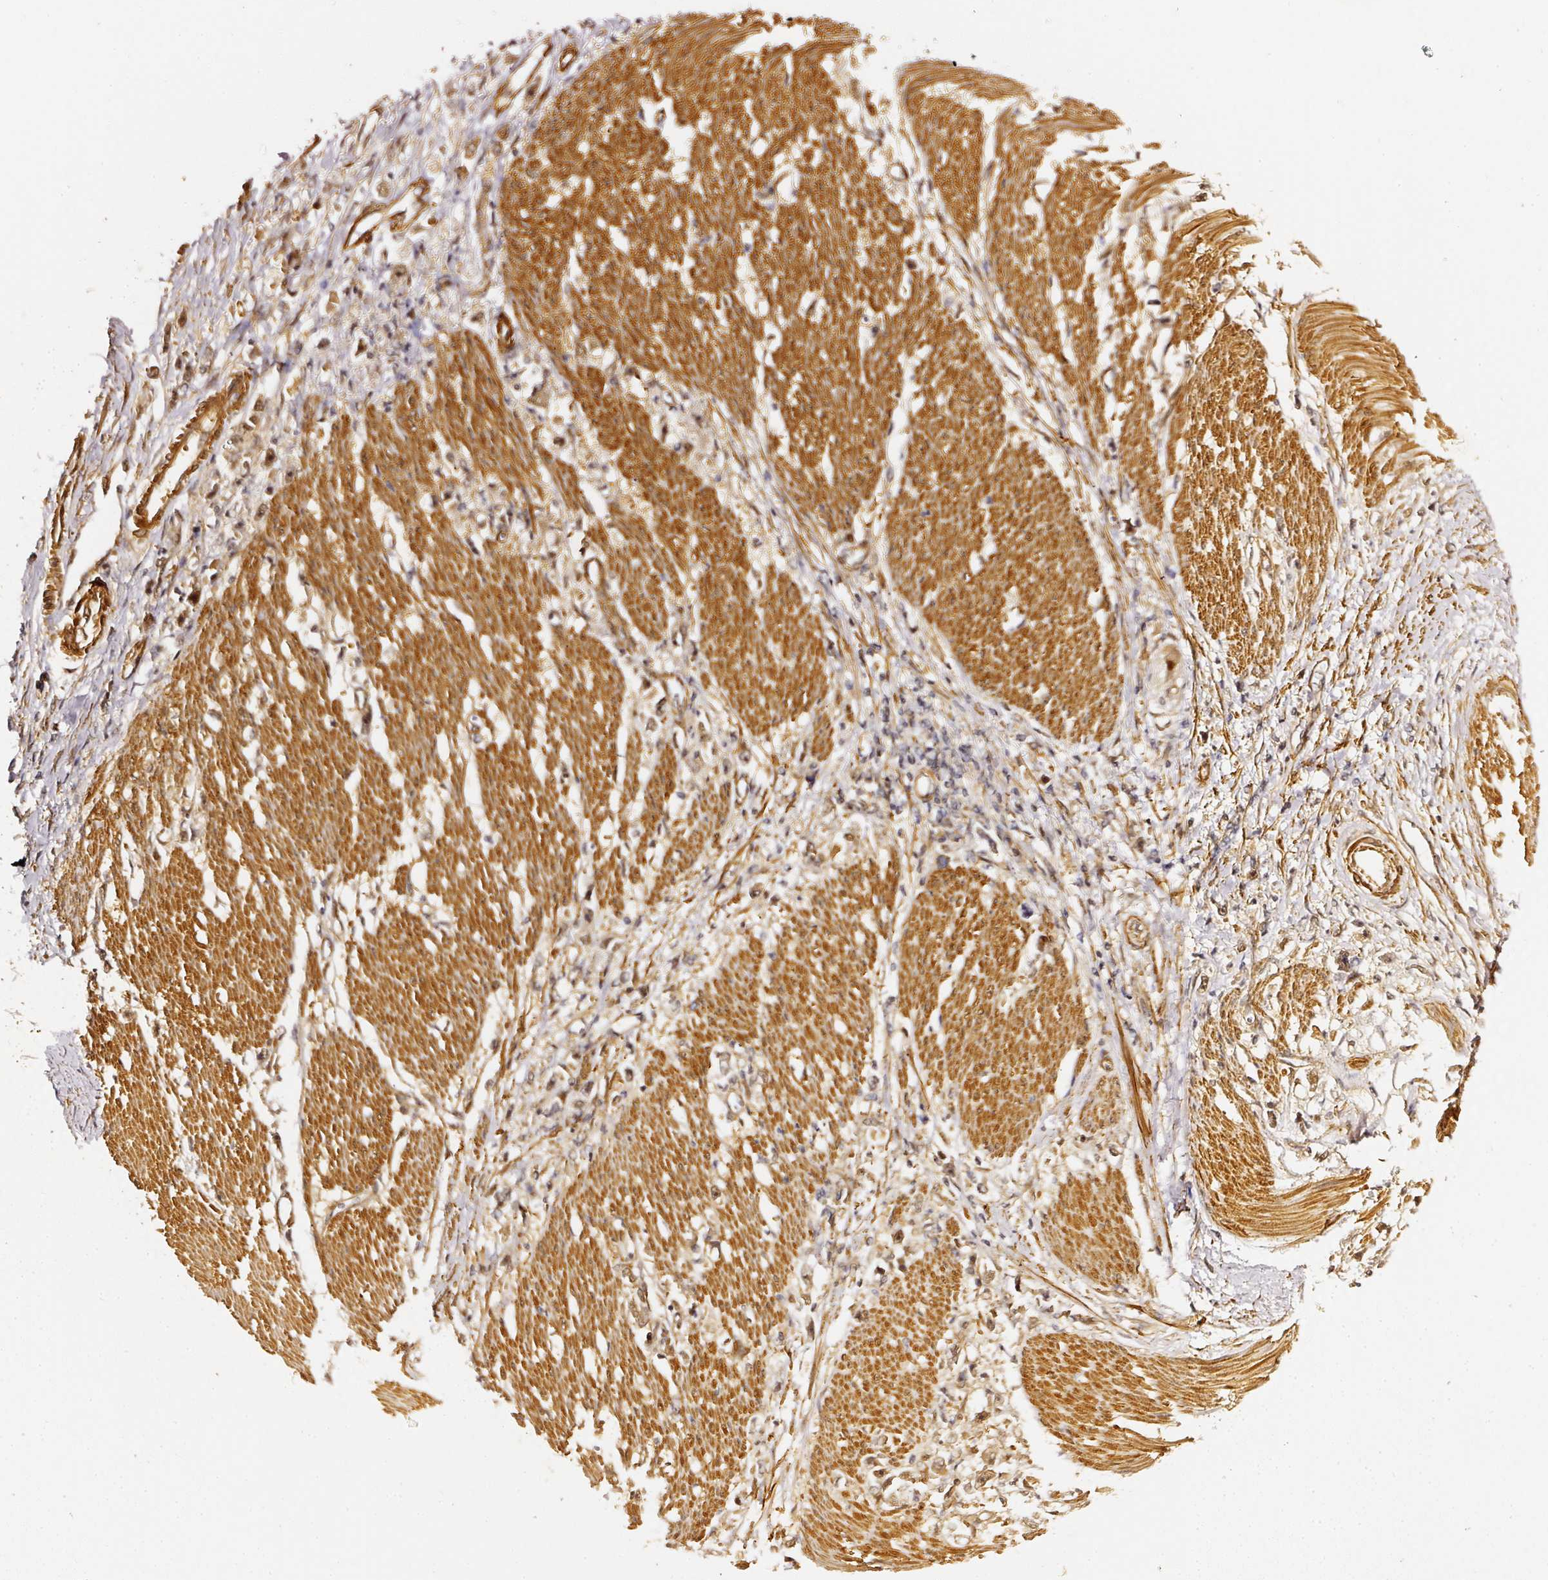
{"staining": {"intensity": "weak", "quantity": ">75%", "location": "cytoplasmic/membranous,nuclear"}, "tissue": "stomach cancer", "cell_type": "Tumor cells", "image_type": "cancer", "snomed": [{"axis": "morphology", "description": "Adenocarcinoma, NOS"}, {"axis": "topography", "description": "Stomach"}], "caption": "Protein staining by IHC demonstrates weak cytoplasmic/membranous and nuclear staining in about >75% of tumor cells in stomach cancer (adenocarcinoma).", "gene": "PSMD1", "patient": {"sex": "female", "age": 59}}